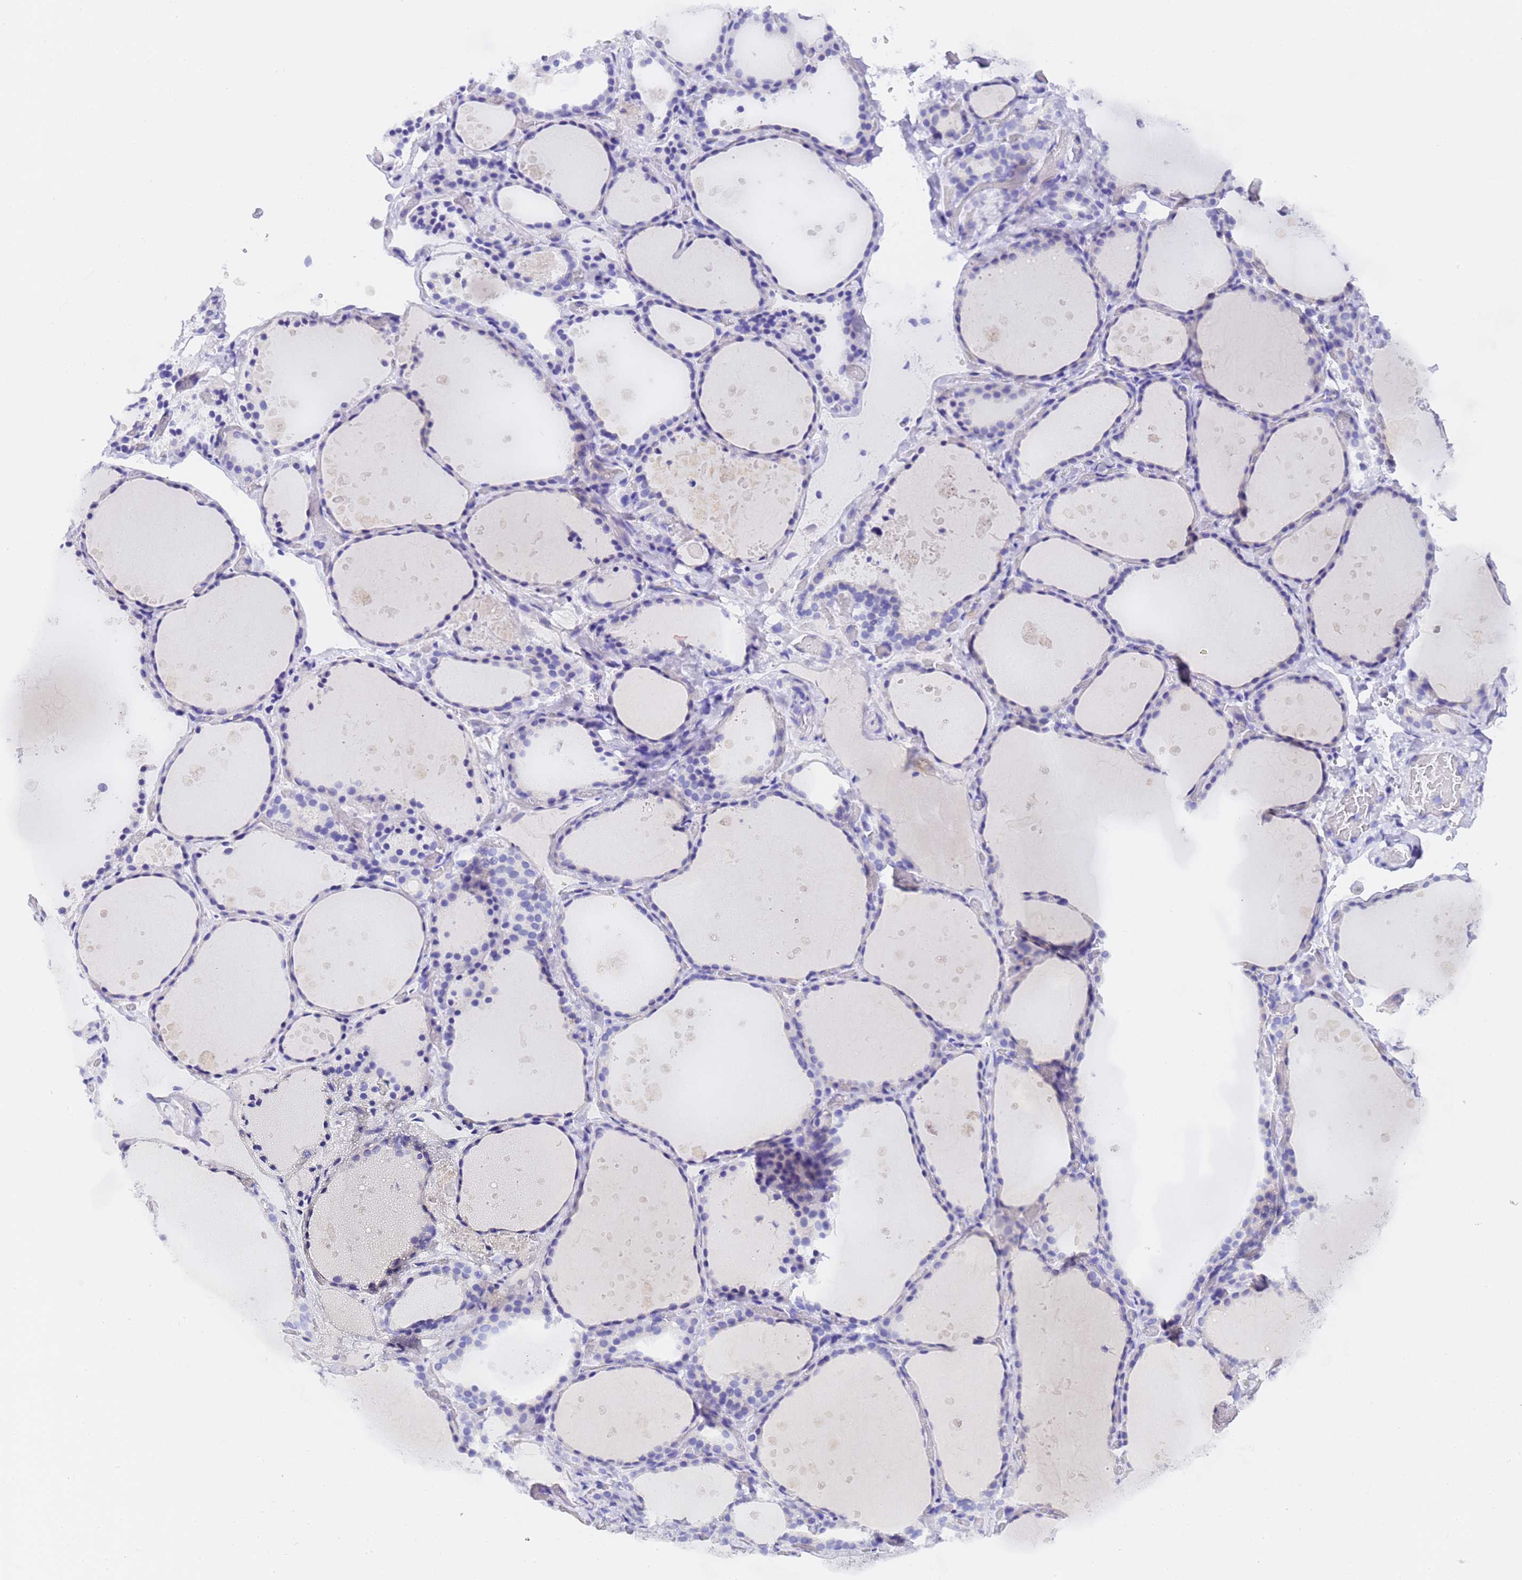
{"staining": {"intensity": "negative", "quantity": "none", "location": "none"}, "tissue": "thyroid gland", "cell_type": "Glandular cells", "image_type": "normal", "snomed": [{"axis": "morphology", "description": "Normal tissue, NOS"}, {"axis": "topography", "description": "Thyroid gland"}], "caption": "This is an IHC histopathology image of normal thyroid gland. There is no staining in glandular cells.", "gene": "GABRA1", "patient": {"sex": "female", "age": 44}}